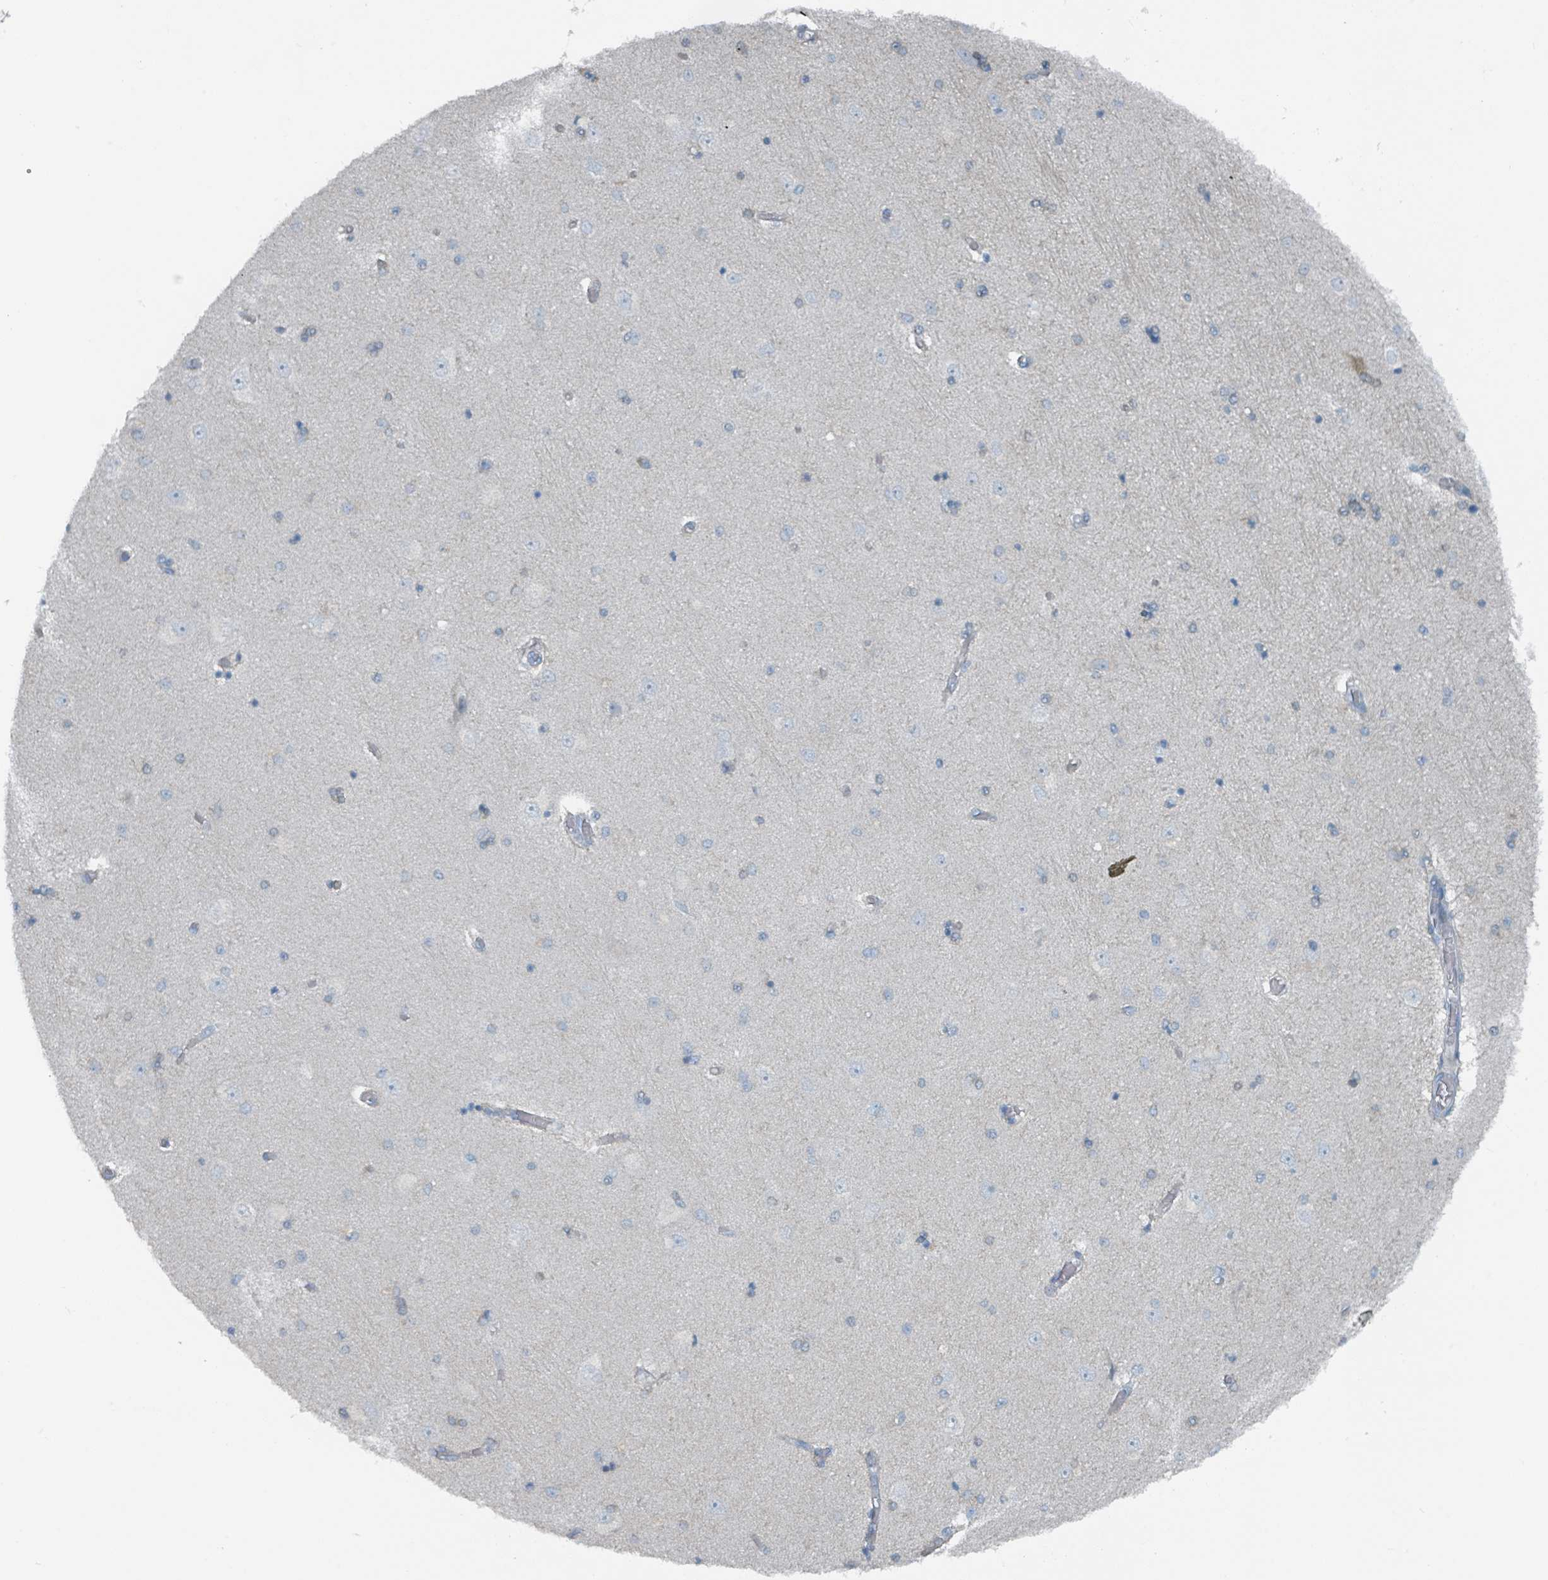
{"staining": {"intensity": "negative", "quantity": "none", "location": "none"}, "tissue": "hippocampus", "cell_type": "Glial cells", "image_type": "normal", "snomed": [{"axis": "morphology", "description": "Normal tissue, NOS"}, {"axis": "topography", "description": "Hippocampus"}], "caption": "Immunohistochemistry of unremarkable hippocampus demonstrates no positivity in glial cells.", "gene": "GAMT", "patient": {"sex": "female", "age": 54}}